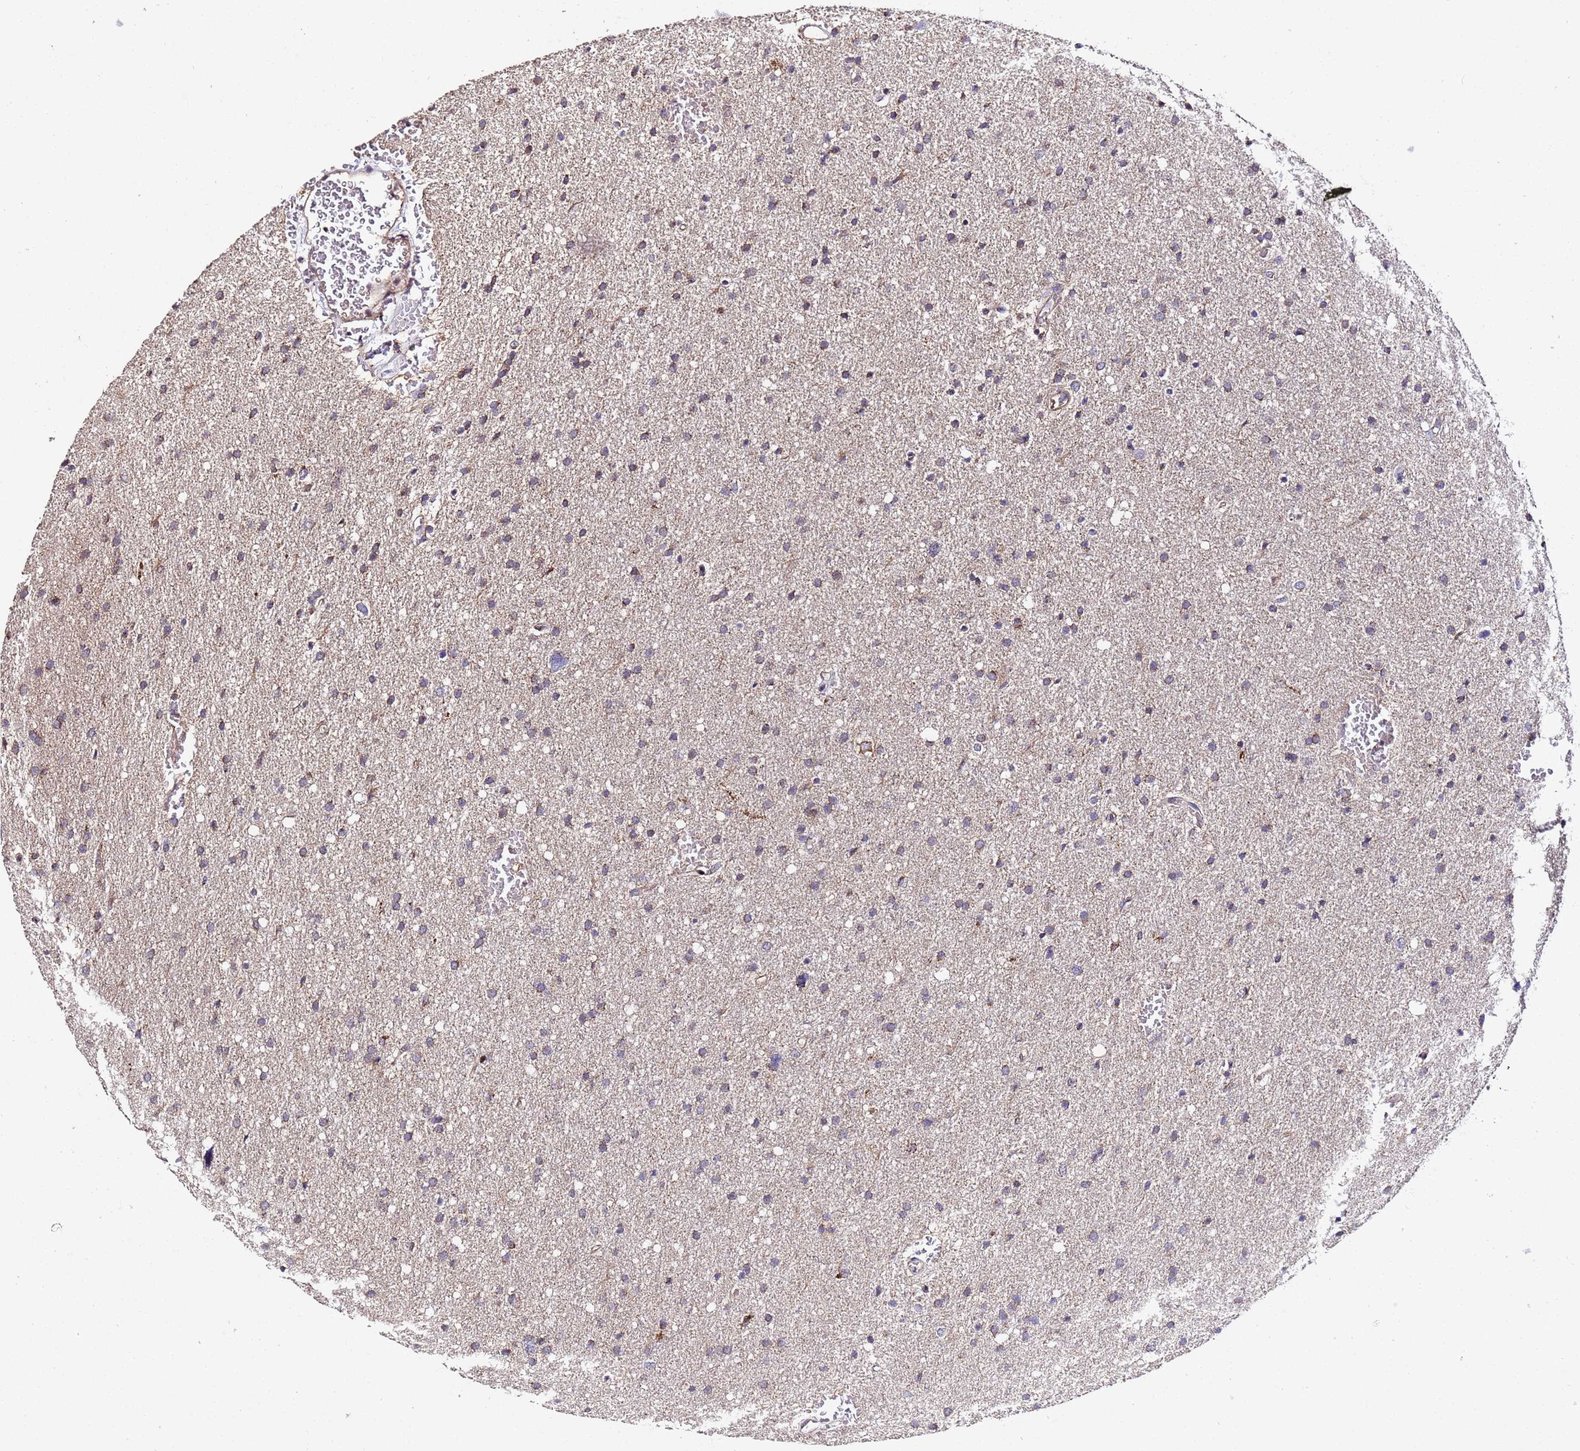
{"staining": {"intensity": "moderate", "quantity": "25%-75%", "location": "cytoplasmic/membranous"}, "tissue": "glioma", "cell_type": "Tumor cells", "image_type": "cancer", "snomed": [{"axis": "morphology", "description": "Glioma, malignant, High grade"}, {"axis": "topography", "description": "Cerebral cortex"}], "caption": "A brown stain shows moderate cytoplasmic/membranous expression of a protein in high-grade glioma (malignant) tumor cells. The staining was performed using DAB to visualize the protein expression in brown, while the nuclei were stained in blue with hematoxylin (Magnification: 20x).", "gene": "WNK4", "patient": {"sex": "female", "age": 36}}